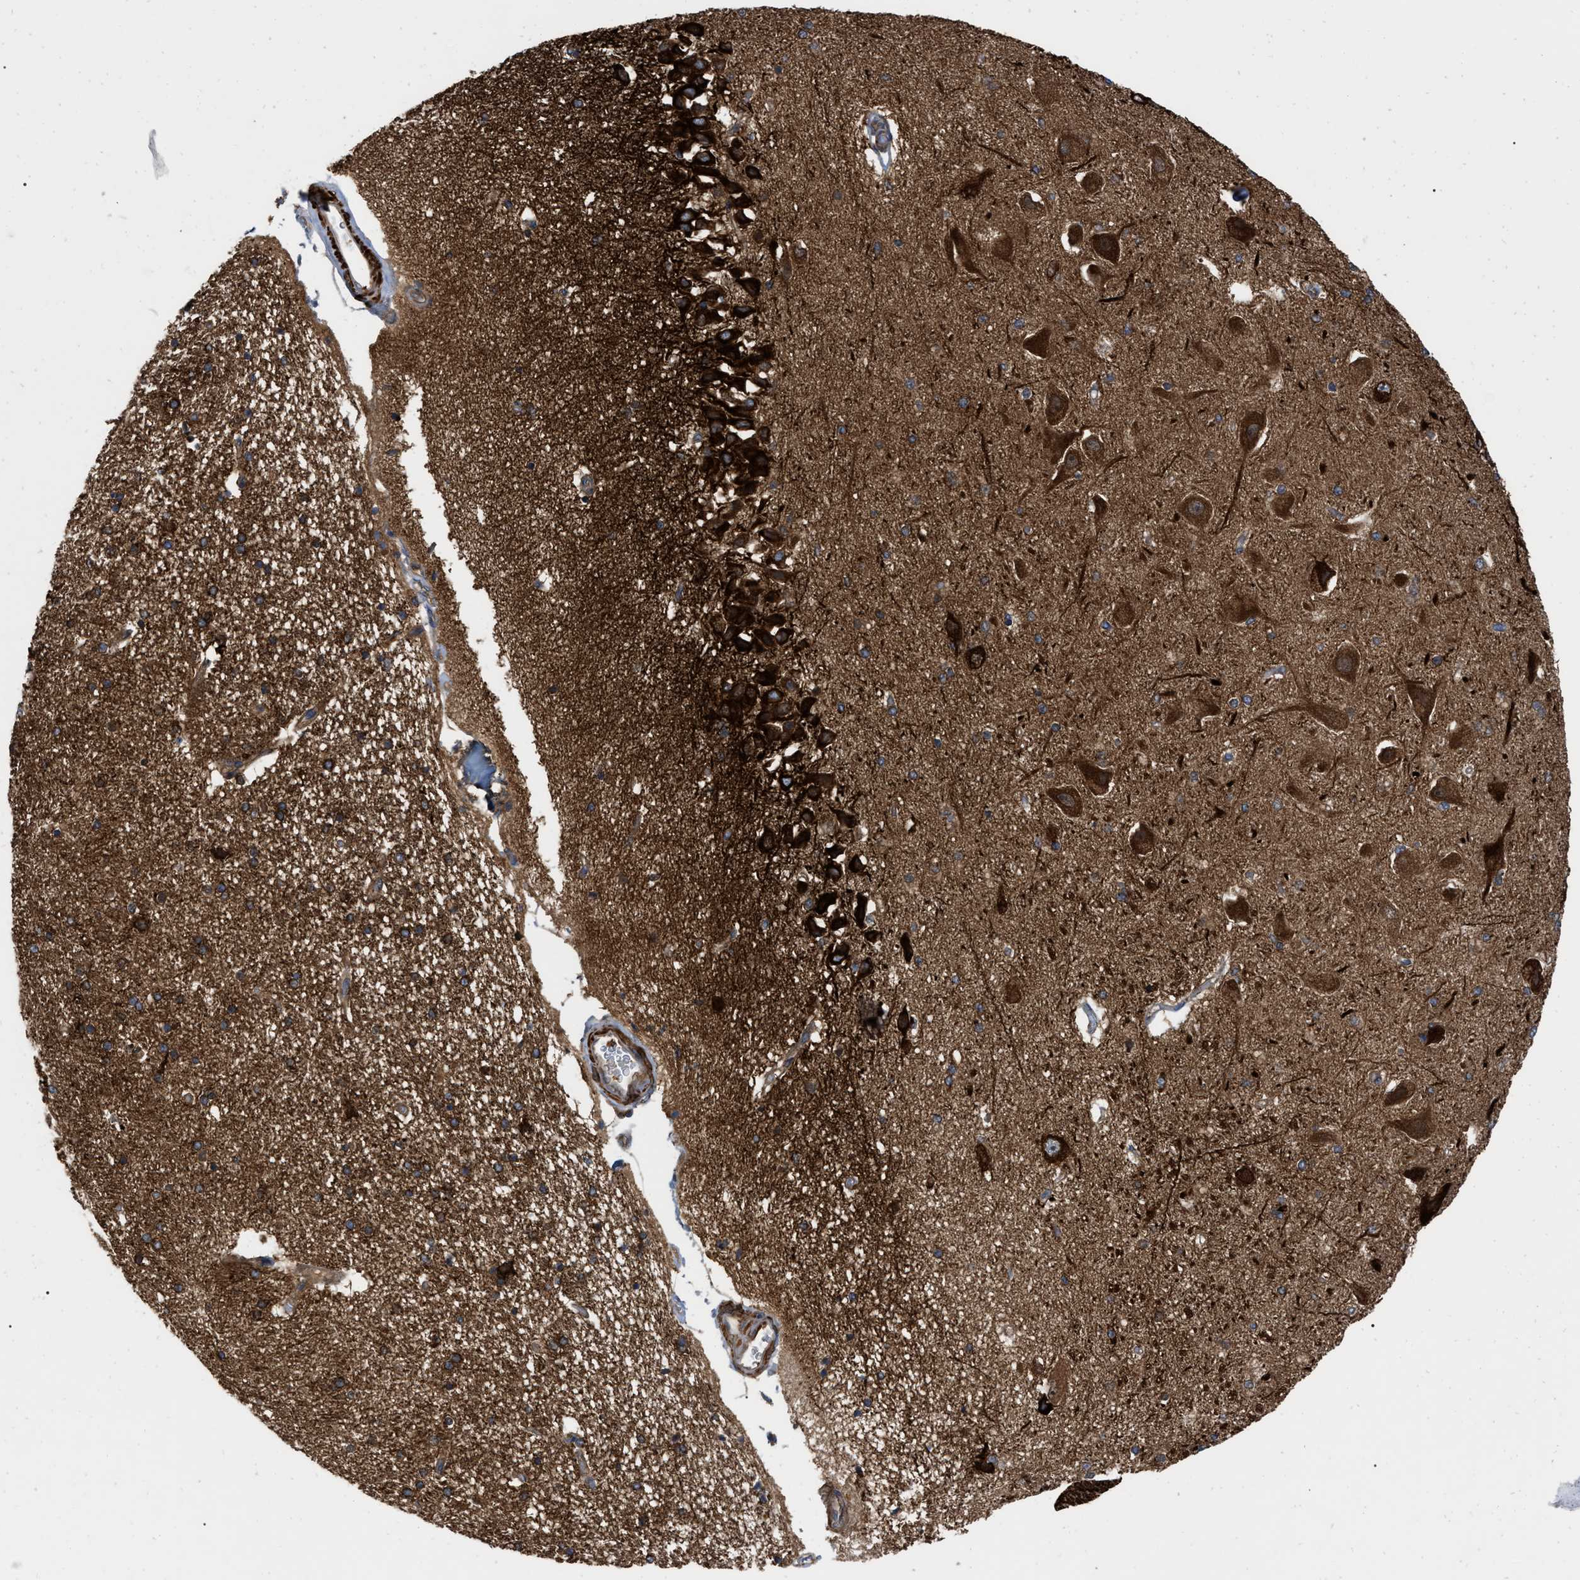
{"staining": {"intensity": "strong", "quantity": ">75%", "location": "cytoplasmic/membranous"}, "tissue": "hippocampus", "cell_type": "Glial cells", "image_type": "normal", "snomed": [{"axis": "morphology", "description": "Normal tissue, NOS"}, {"axis": "topography", "description": "Hippocampus"}], "caption": "A histopathology image showing strong cytoplasmic/membranous positivity in approximately >75% of glial cells in unremarkable hippocampus, as visualized by brown immunohistochemical staining.", "gene": "RABEP1", "patient": {"sex": "female", "age": 54}}